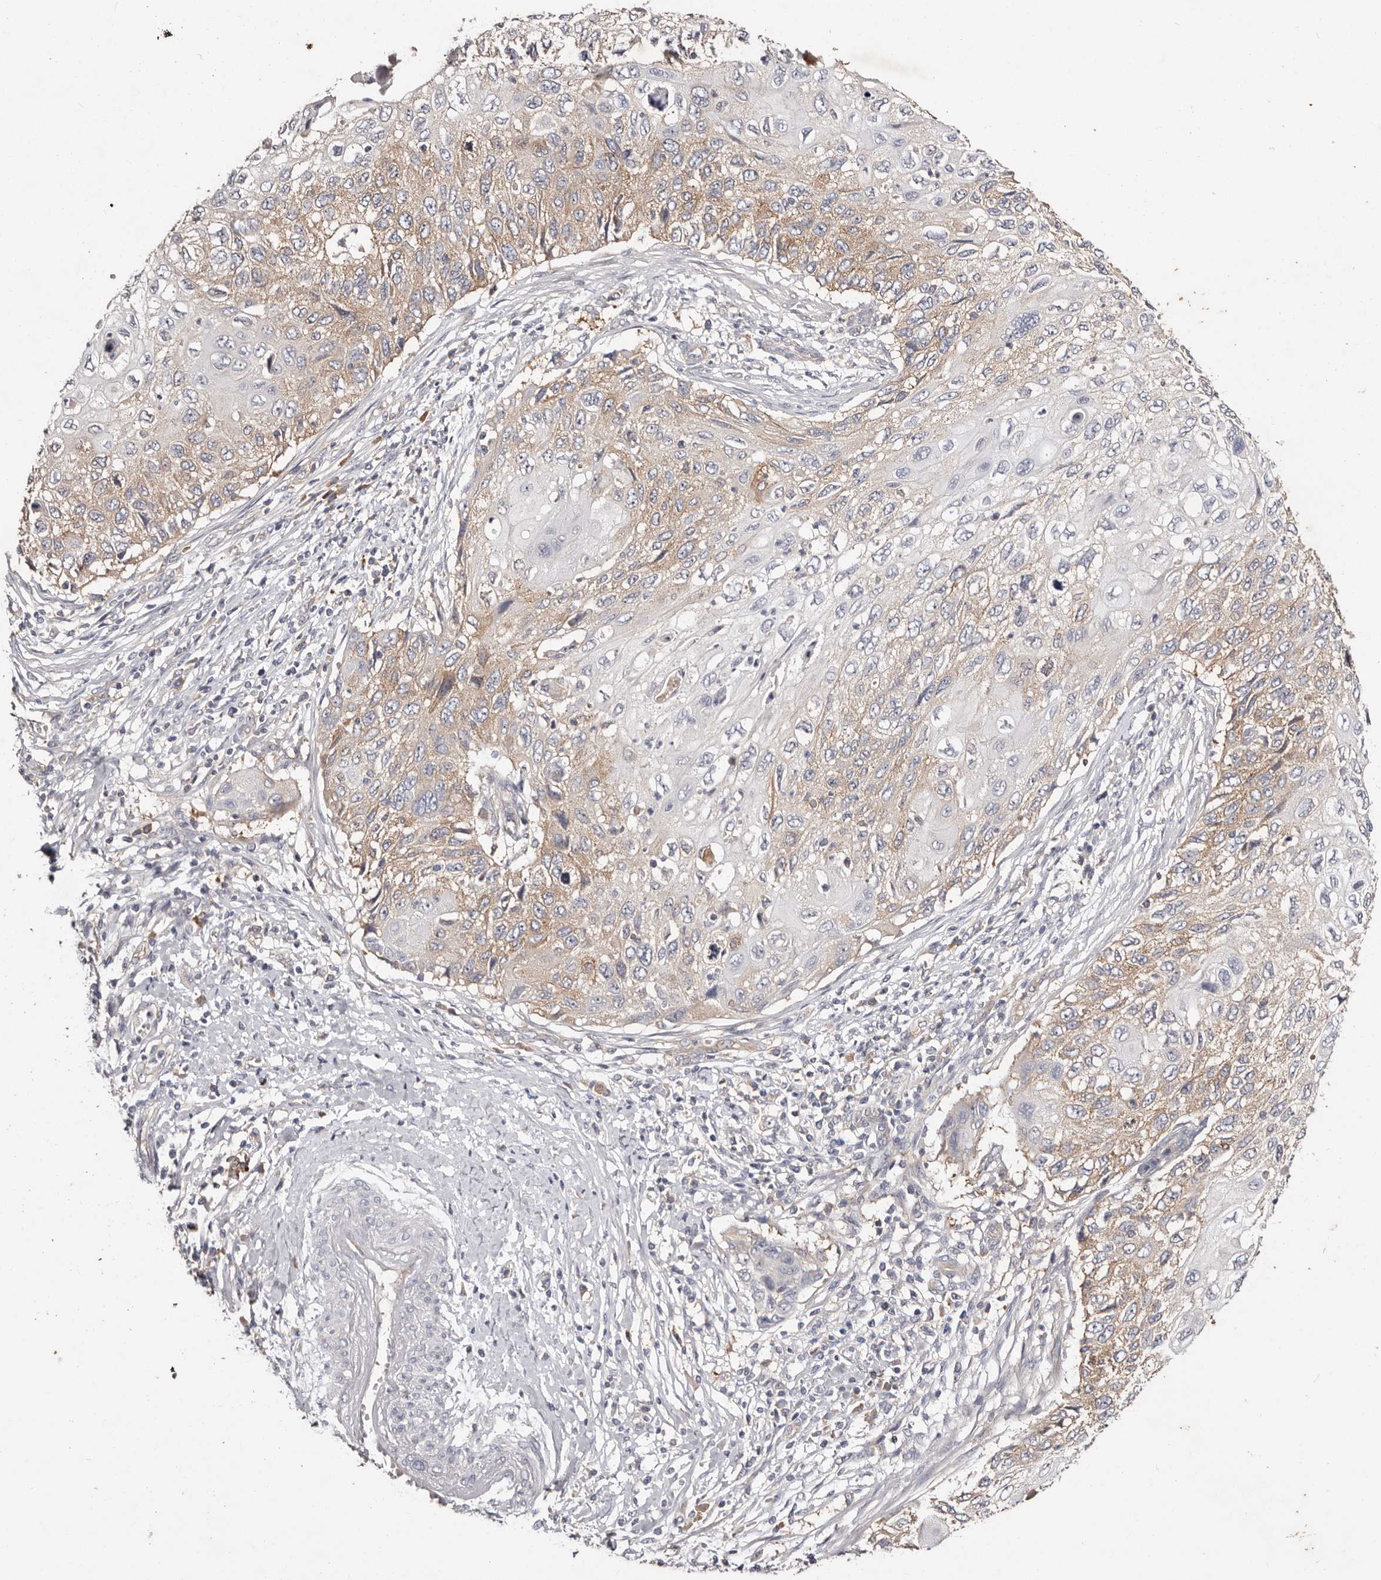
{"staining": {"intensity": "moderate", "quantity": "25%-75%", "location": "cytoplasmic/membranous"}, "tissue": "cervical cancer", "cell_type": "Tumor cells", "image_type": "cancer", "snomed": [{"axis": "morphology", "description": "Squamous cell carcinoma, NOS"}, {"axis": "topography", "description": "Cervix"}], "caption": "DAB (3,3'-diaminobenzidine) immunohistochemical staining of human cervical cancer exhibits moderate cytoplasmic/membranous protein expression in approximately 25%-75% of tumor cells. The staining was performed using DAB, with brown indicating positive protein expression. Nuclei are stained blue with hematoxylin.", "gene": "LTV1", "patient": {"sex": "female", "age": 70}}